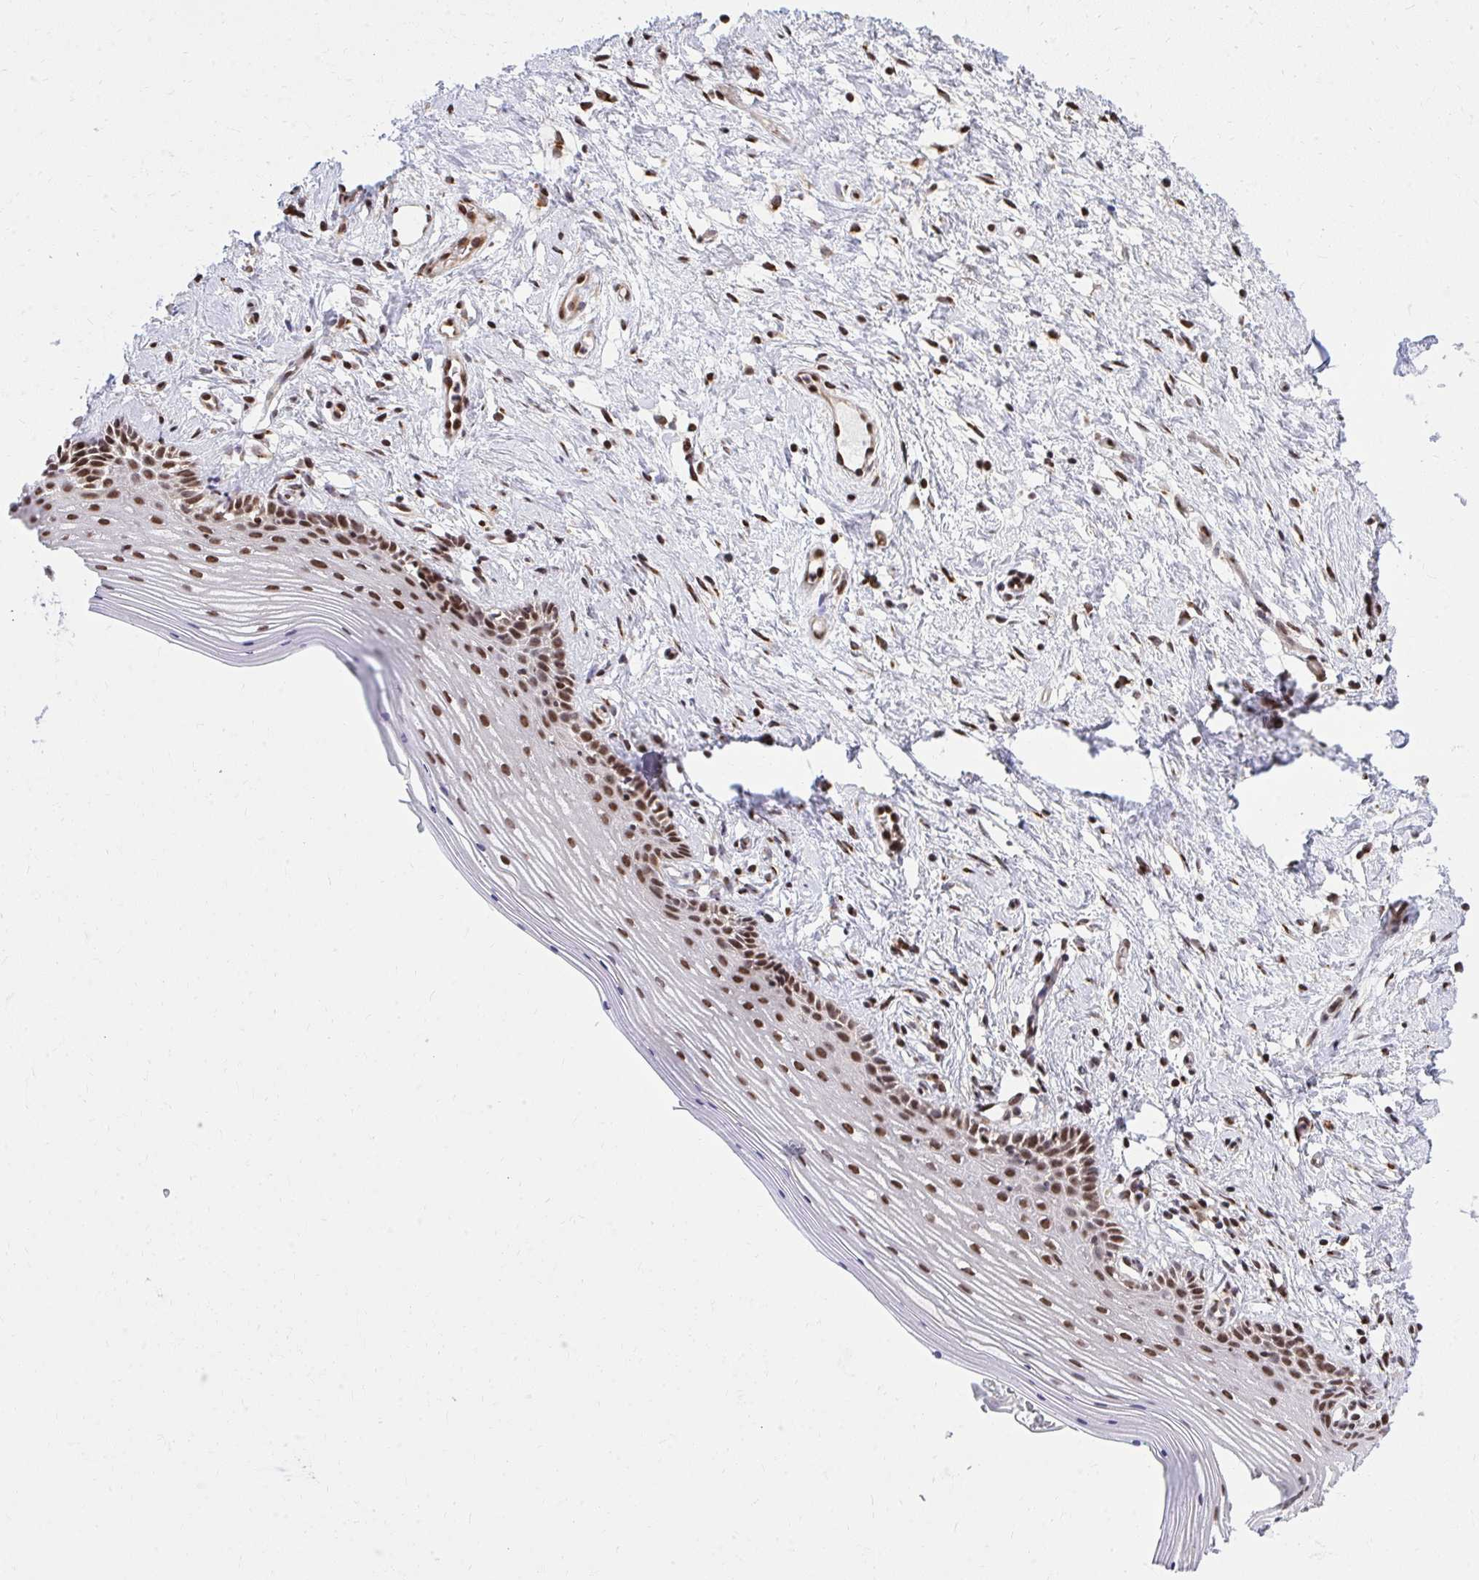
{"staining": {"intensity": "moderate", "quantity": "25%-75%", "location": "cytoplasmic/membranous,nuclear"}, "tissue": "vagina", "cell_type": "Squamous epithelial cells", "image_type": "normal", "snomed": [{"axis": "morphology", "description": "Normal tissue, NOS"}, {"axis": "topography", "description": "Vagina"}], "caption": "Immunohistochemical staining of benign human vagina reveals medium levels of moderate cytoplasmic/membranous,nuclear expression in about 25%-75% of squamous epithelial cells. (DAB (3,3'-diaminobenzidine) IHC, brown staining for protein, blue staining for nuclei).", "gene": "PIGY", "patient": {"sex": "female", "age": 42}}